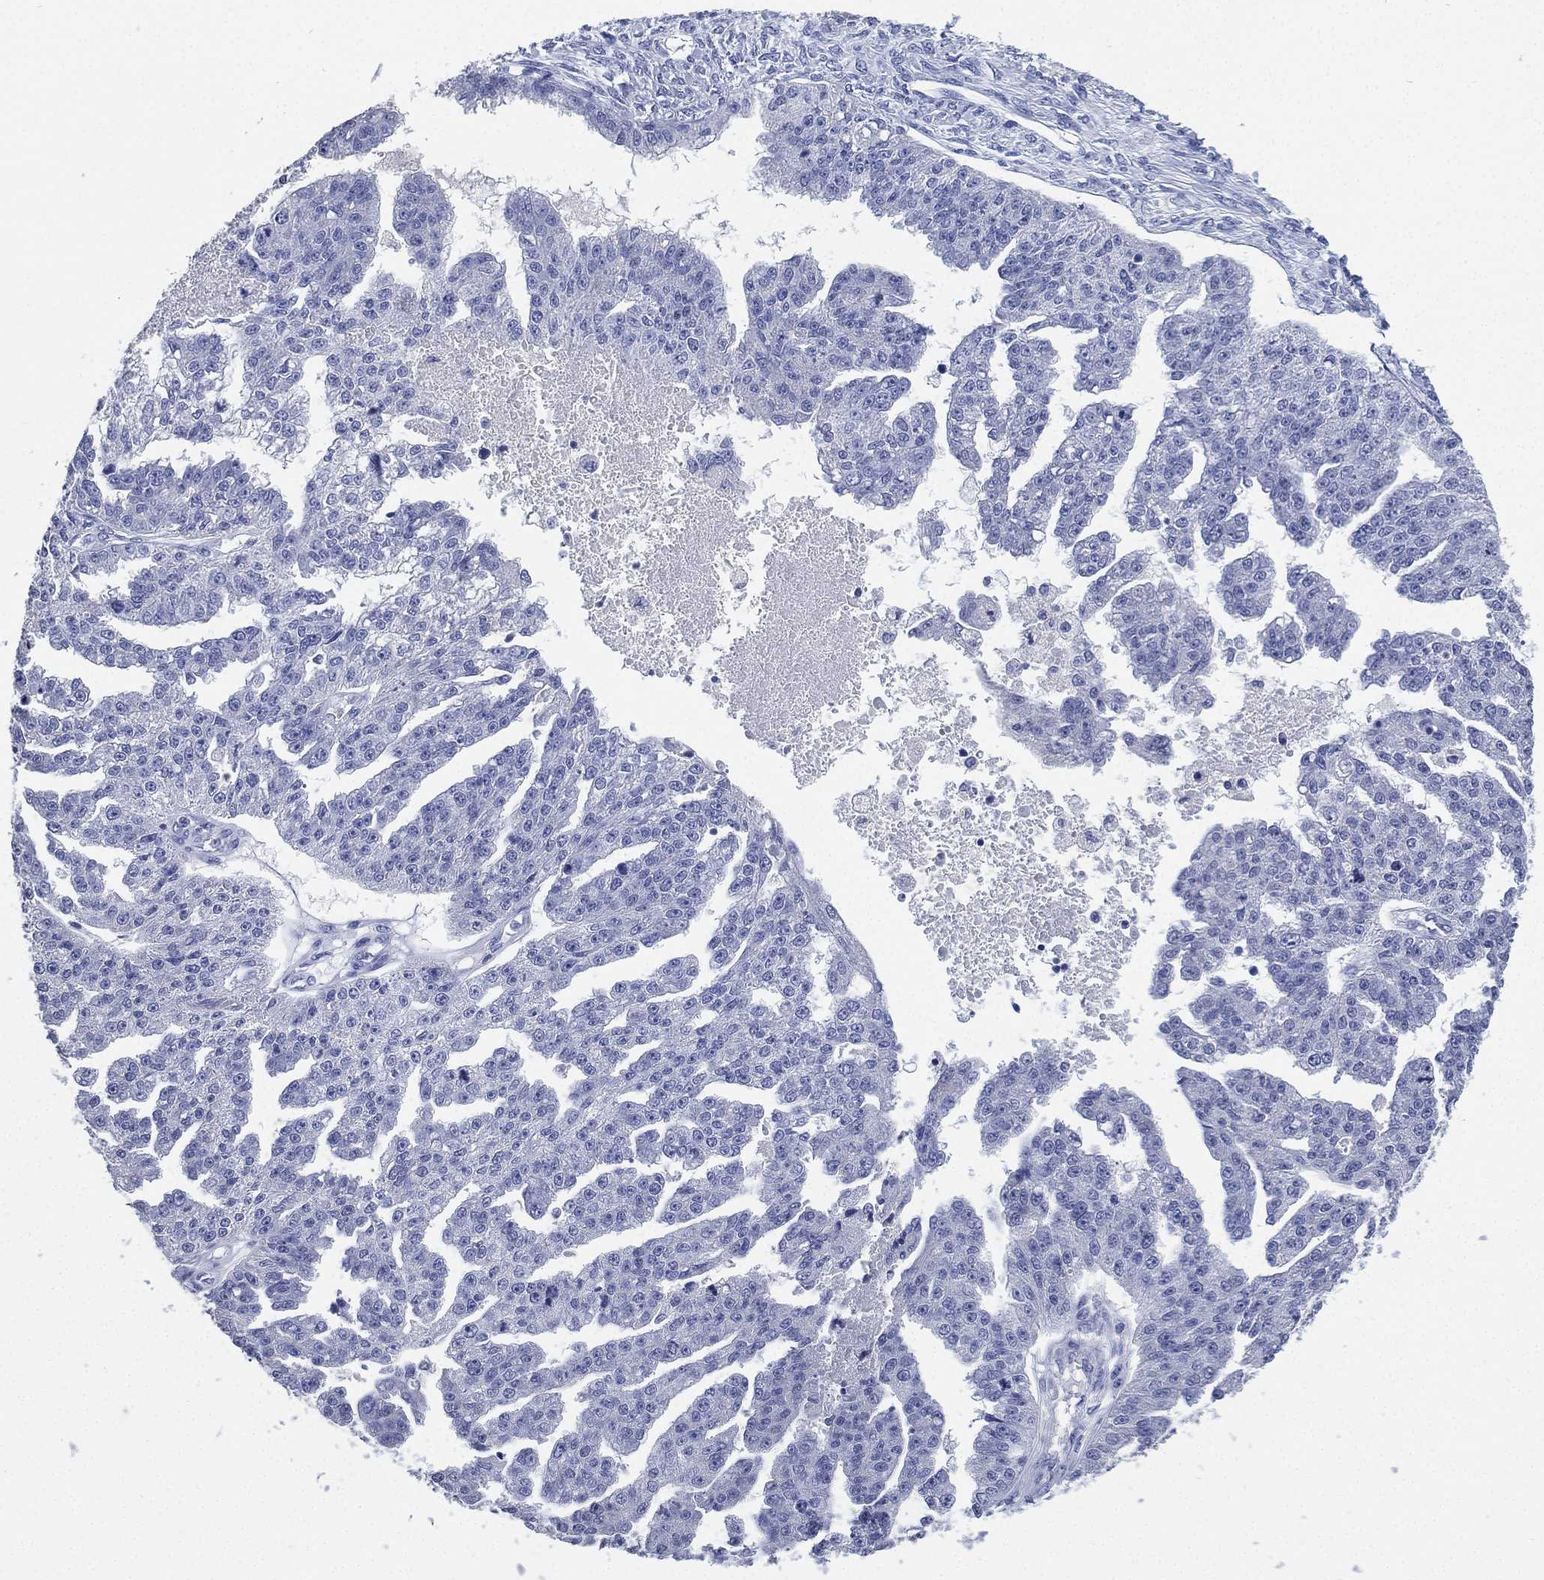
{"staining": {"intensity": "negative", "quantity": "none", "location": "none"}, "tissue": "ovarian cancer", "cell_type": "Tumor cells", "image_type": "cancer", "snomed": [{"axis": "morphology", "description": "Cystadenocarcinoma, serous, NOS"}, {"axis": "topography", "description": "Ovary"}], "caption": "Ovarian cancer (serous cystadenocarcinoma) was stained to show a protein in brown. There is no significant expression in tumor cells.", "gene": "IYD", "patient": {"sex": "female", "age": 58}}